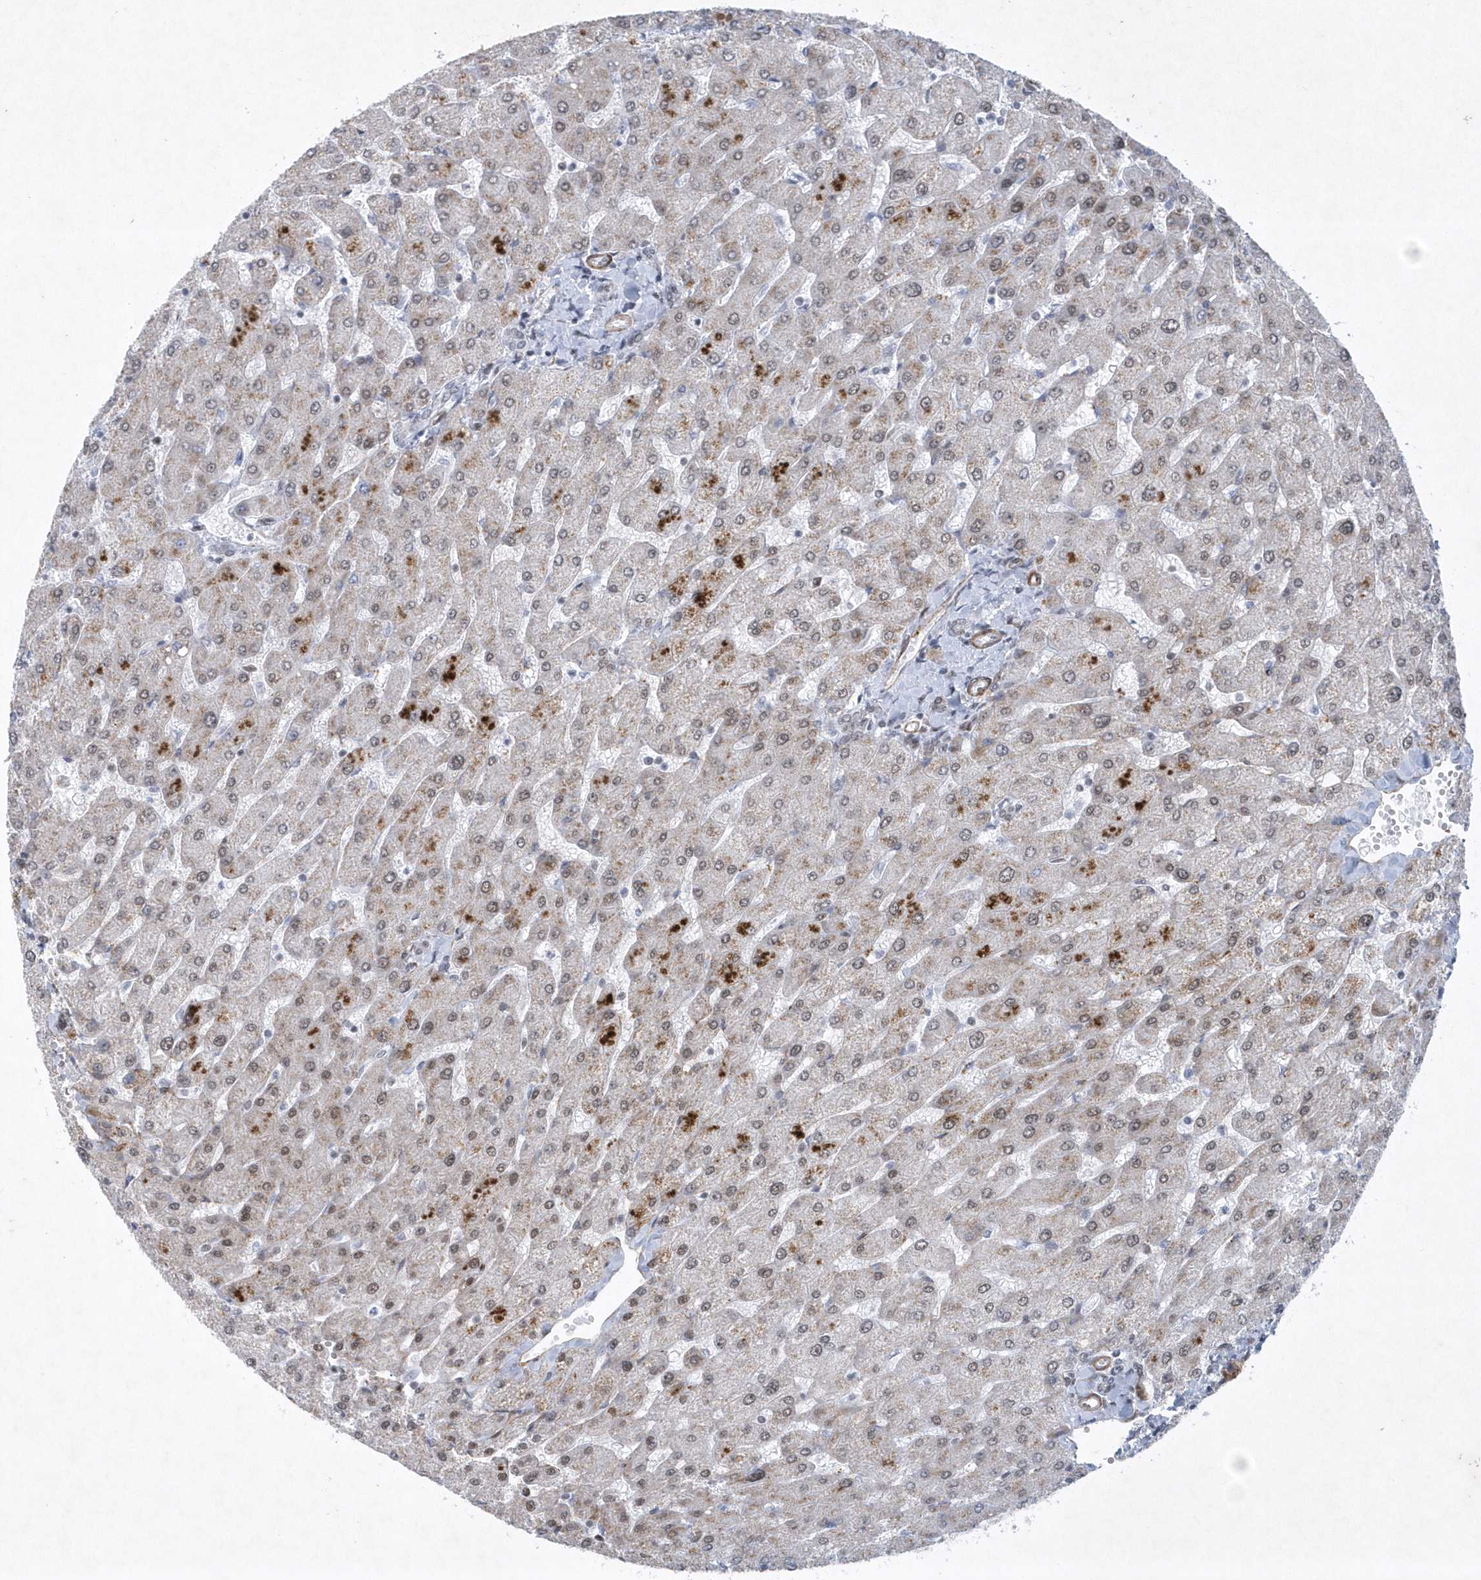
{"staining": {"intensity": "negative", "quantity": "none", "location": "none"}, "tissue": "liver", "cell_type": "Cholangiocytes", "image_type": "normal", "snomed": [{"axis": "morphology", "description": "Normal tissue, NOS"}, {"axis": "topography", "description": "Liver"}], "caption": "Cholangiocytes show no significant protein staining in normal liver.", "gene": "DCLRE1A", "patient": {"sex": "male", "age": 55}}